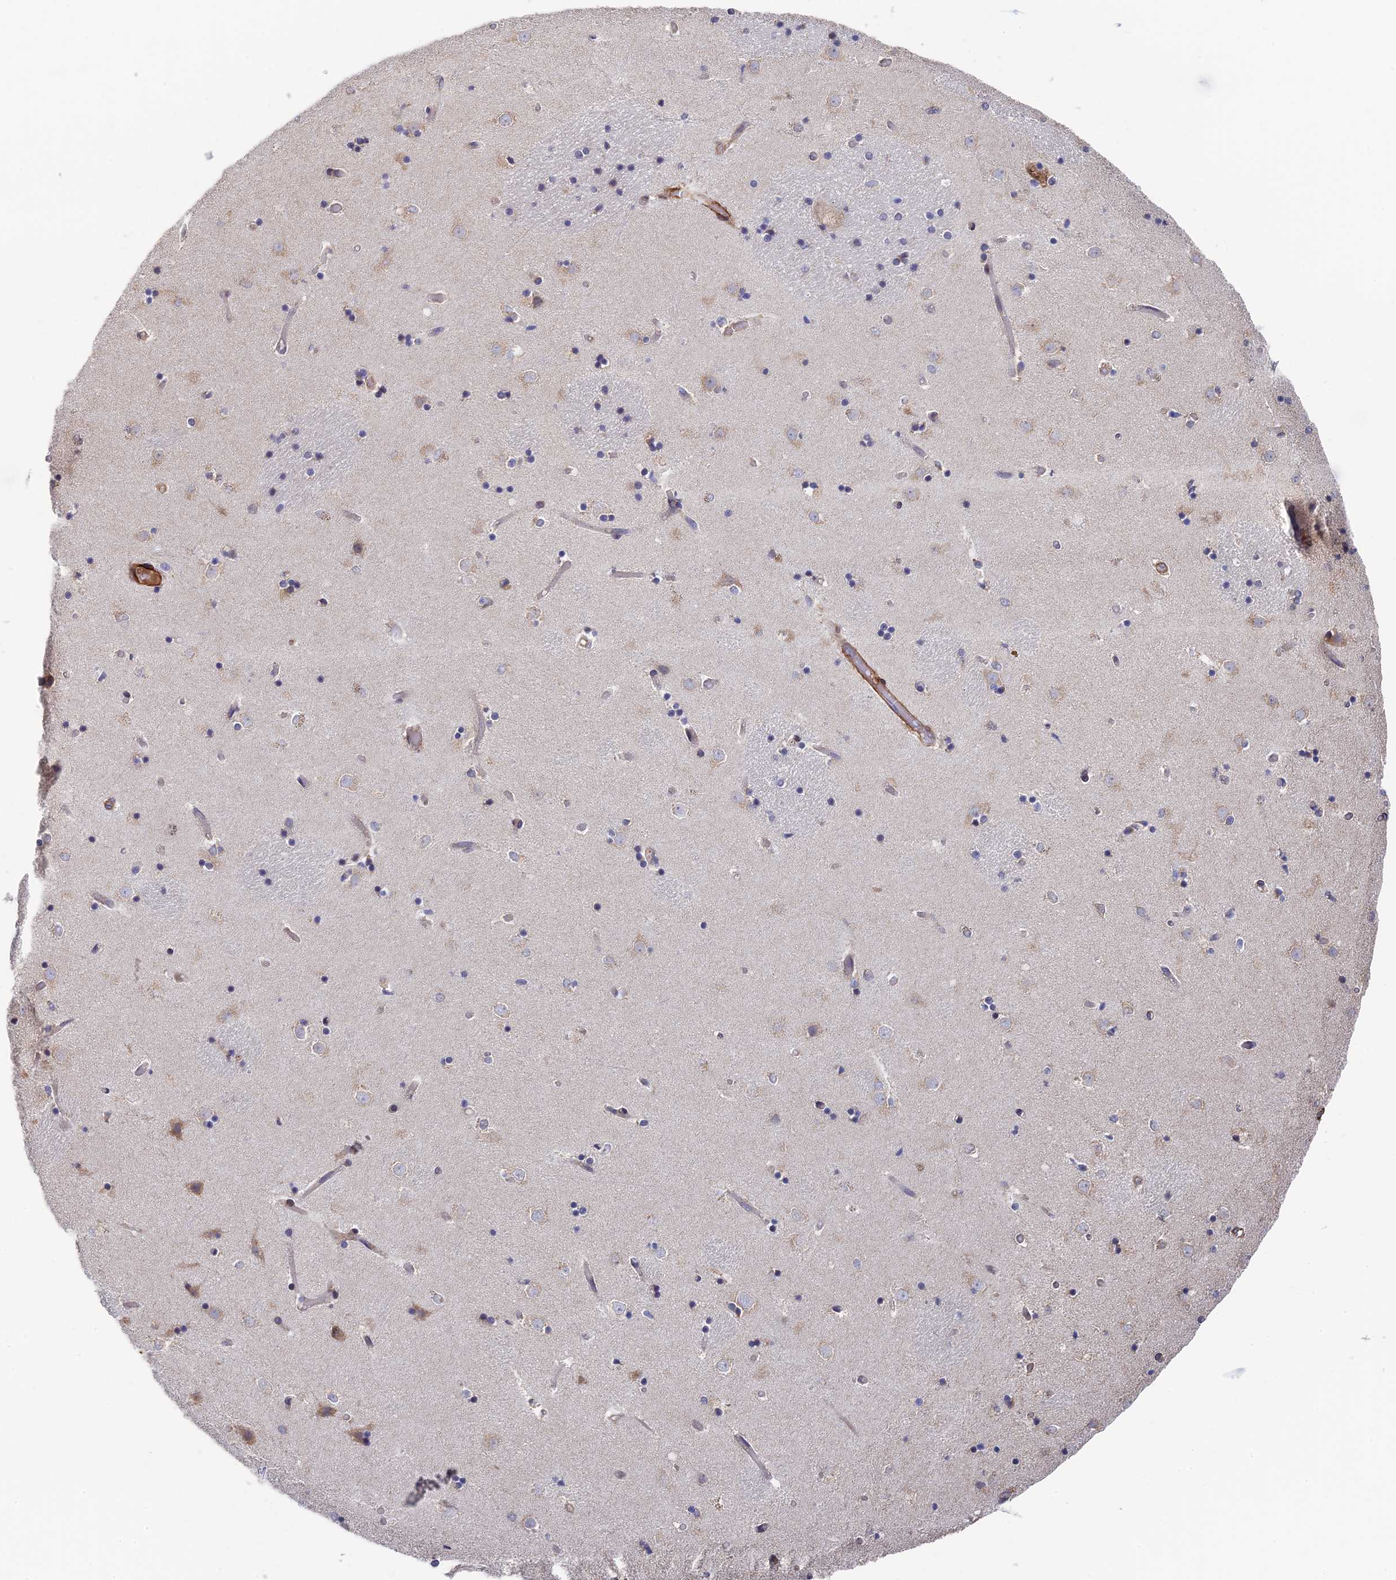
{"staining": {"intensity": "negative", "quantity": "none", "location": "none"}, "tissue": "caudate", "cell_type": "Glial cells", "image_type": "normal", "snomed": [{"axis": "morphology", "description": "Normal tissue, NOS"}, {"axis": "topography", "description": "Lateral ventricle wall"}], "caption": "A high-resolution photomicrograph shows immunohistochemistry staining of benign caudate, which demonstrates no significant expression in glial cells. (Brightfield microscopy of DAB IHC at high magnification).", "gene": "ZNF320", "patient": {"sex": "female", "age": 52}}